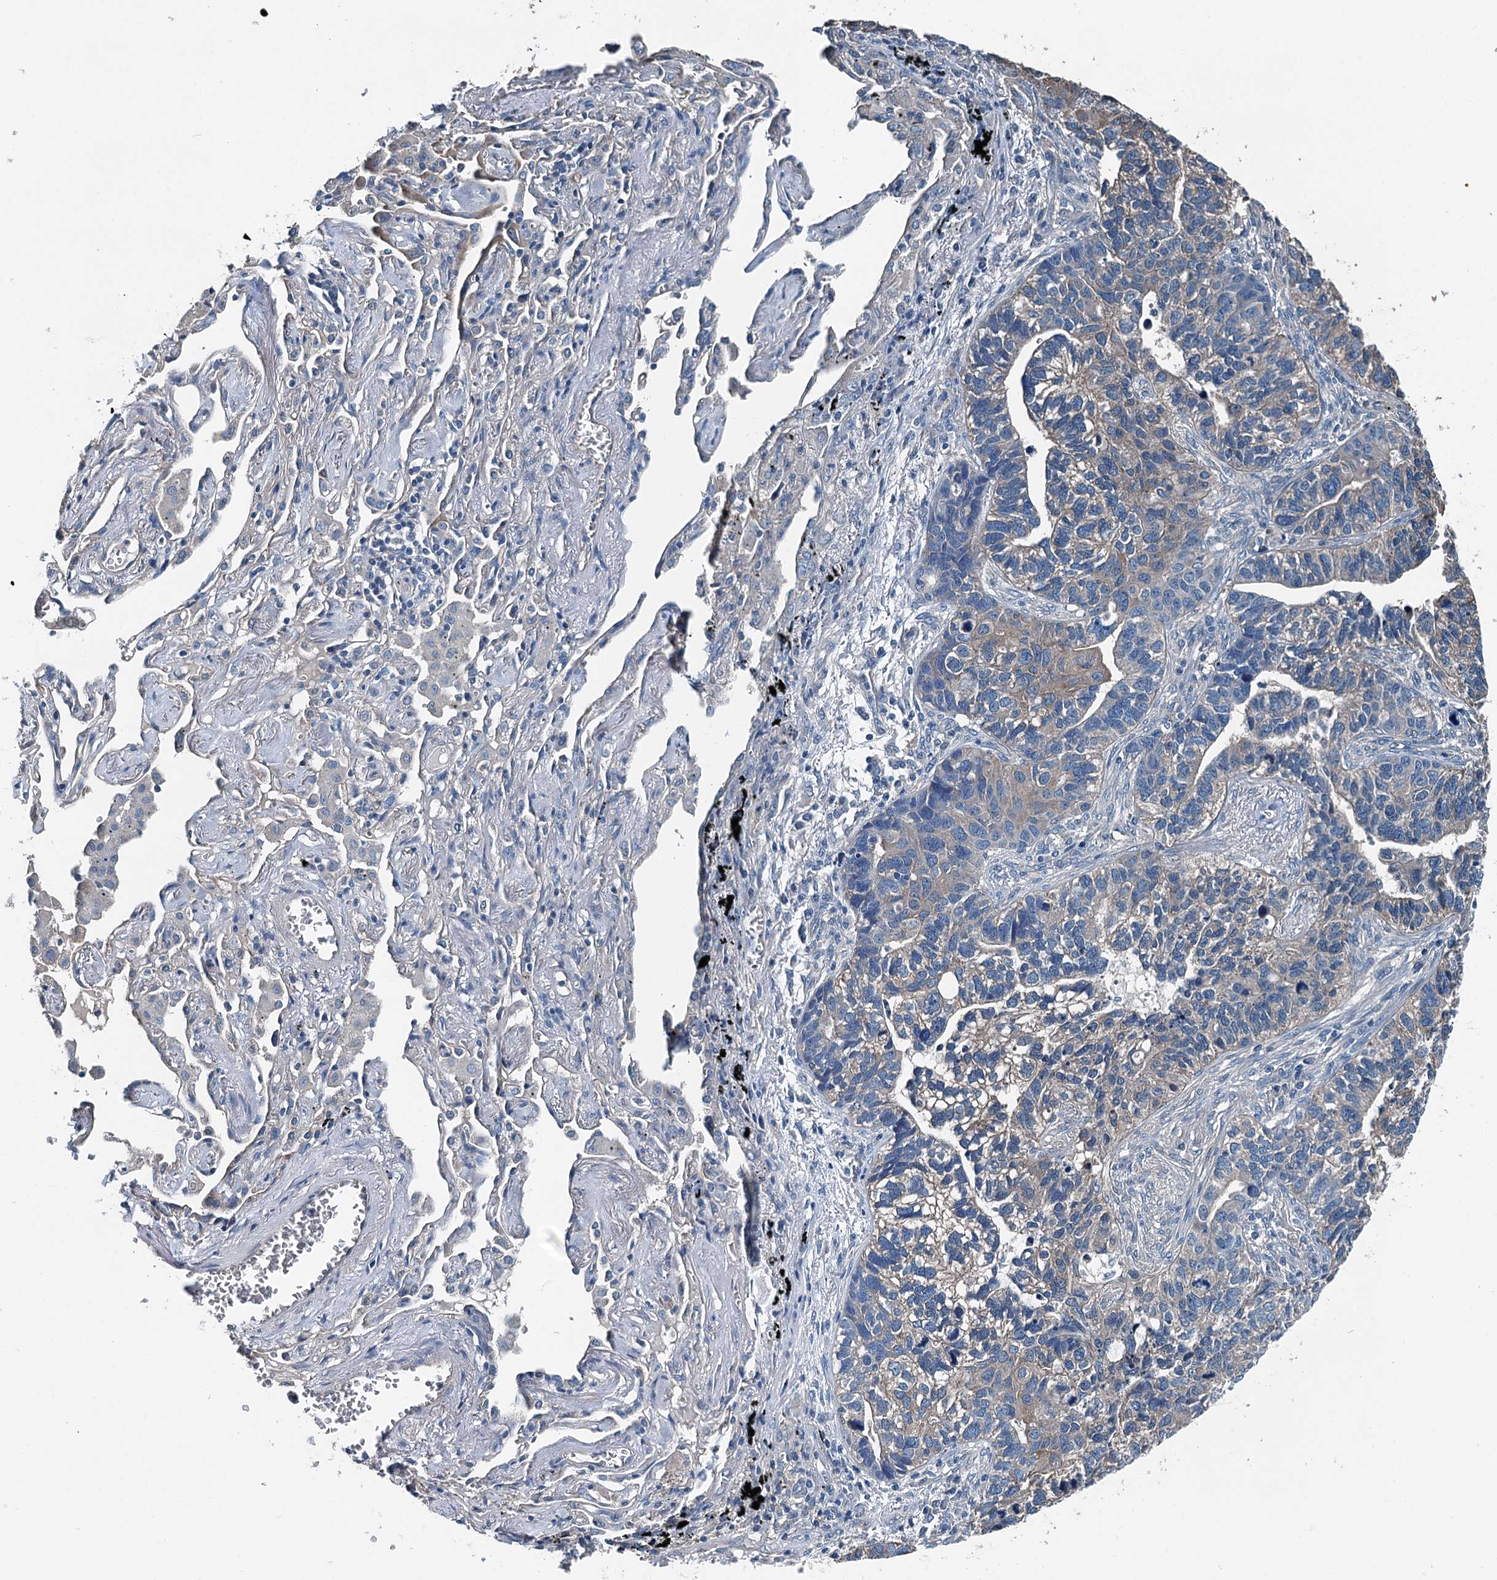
{"staining": {"intensity": "weak", "quantity": "<25%", "location": "cytoplasmic/membranous"}, "tissue": "lung cancer", "cell_type": "Tumor cells", "image_type": "cancer", "snomed": [{"axis": "morphology", "description": "Adenocarcinoma, NOS"}, {"axis": "topography", "description": "Lung"}], "caption": "This is a histopathology image of immunohistochemistry staining of lung cancer, which shows no expression in tumor cells. The staining was performed using DAB (3,3'-diaminobenzidine) to visualize the protein expression in brown, while the nuclei were stained in blue with hematoxylin (Magnification: 20x).", "gene": "BHMT", "patient": {"sex": "male", "age": 67}}